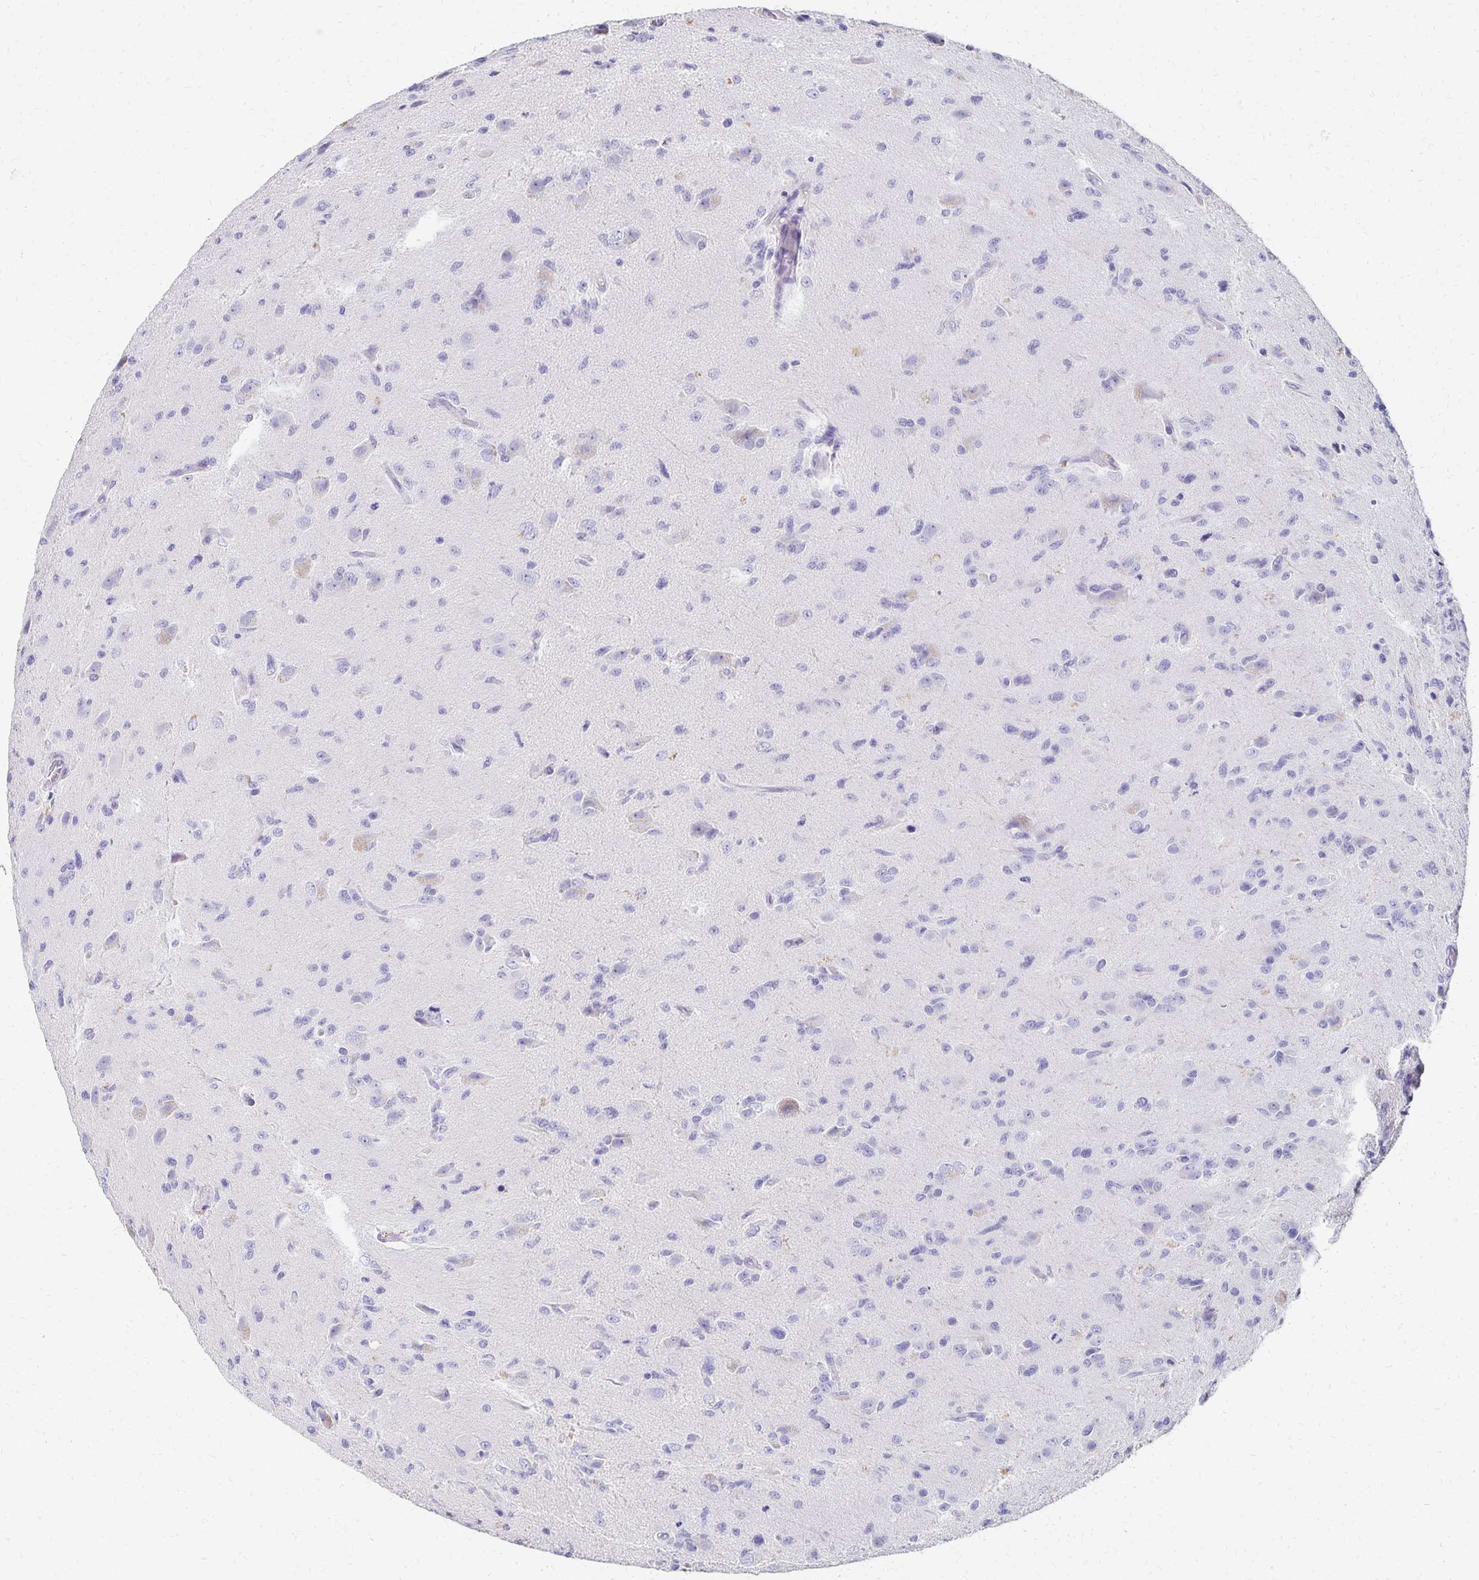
{"staining": {"intensity": "negative", "quantity": "none", "location": "none"}, "tissue": "glioma", "cell_type": "Tumor cells", "image_type": "cancer", "snomed": [{"axis": "morphology", "description": "Glioma, malignant, High grade"}, {"axis": "topography", "description": "Brain"}], "caption": "IHC micrograph of human malignant glioma (high-grade) stained for a protein (brown), which demonstrates no expression in tumor cells.", "gene": "DYNLT4", "patient": {"sex": "male", "age": 68}}